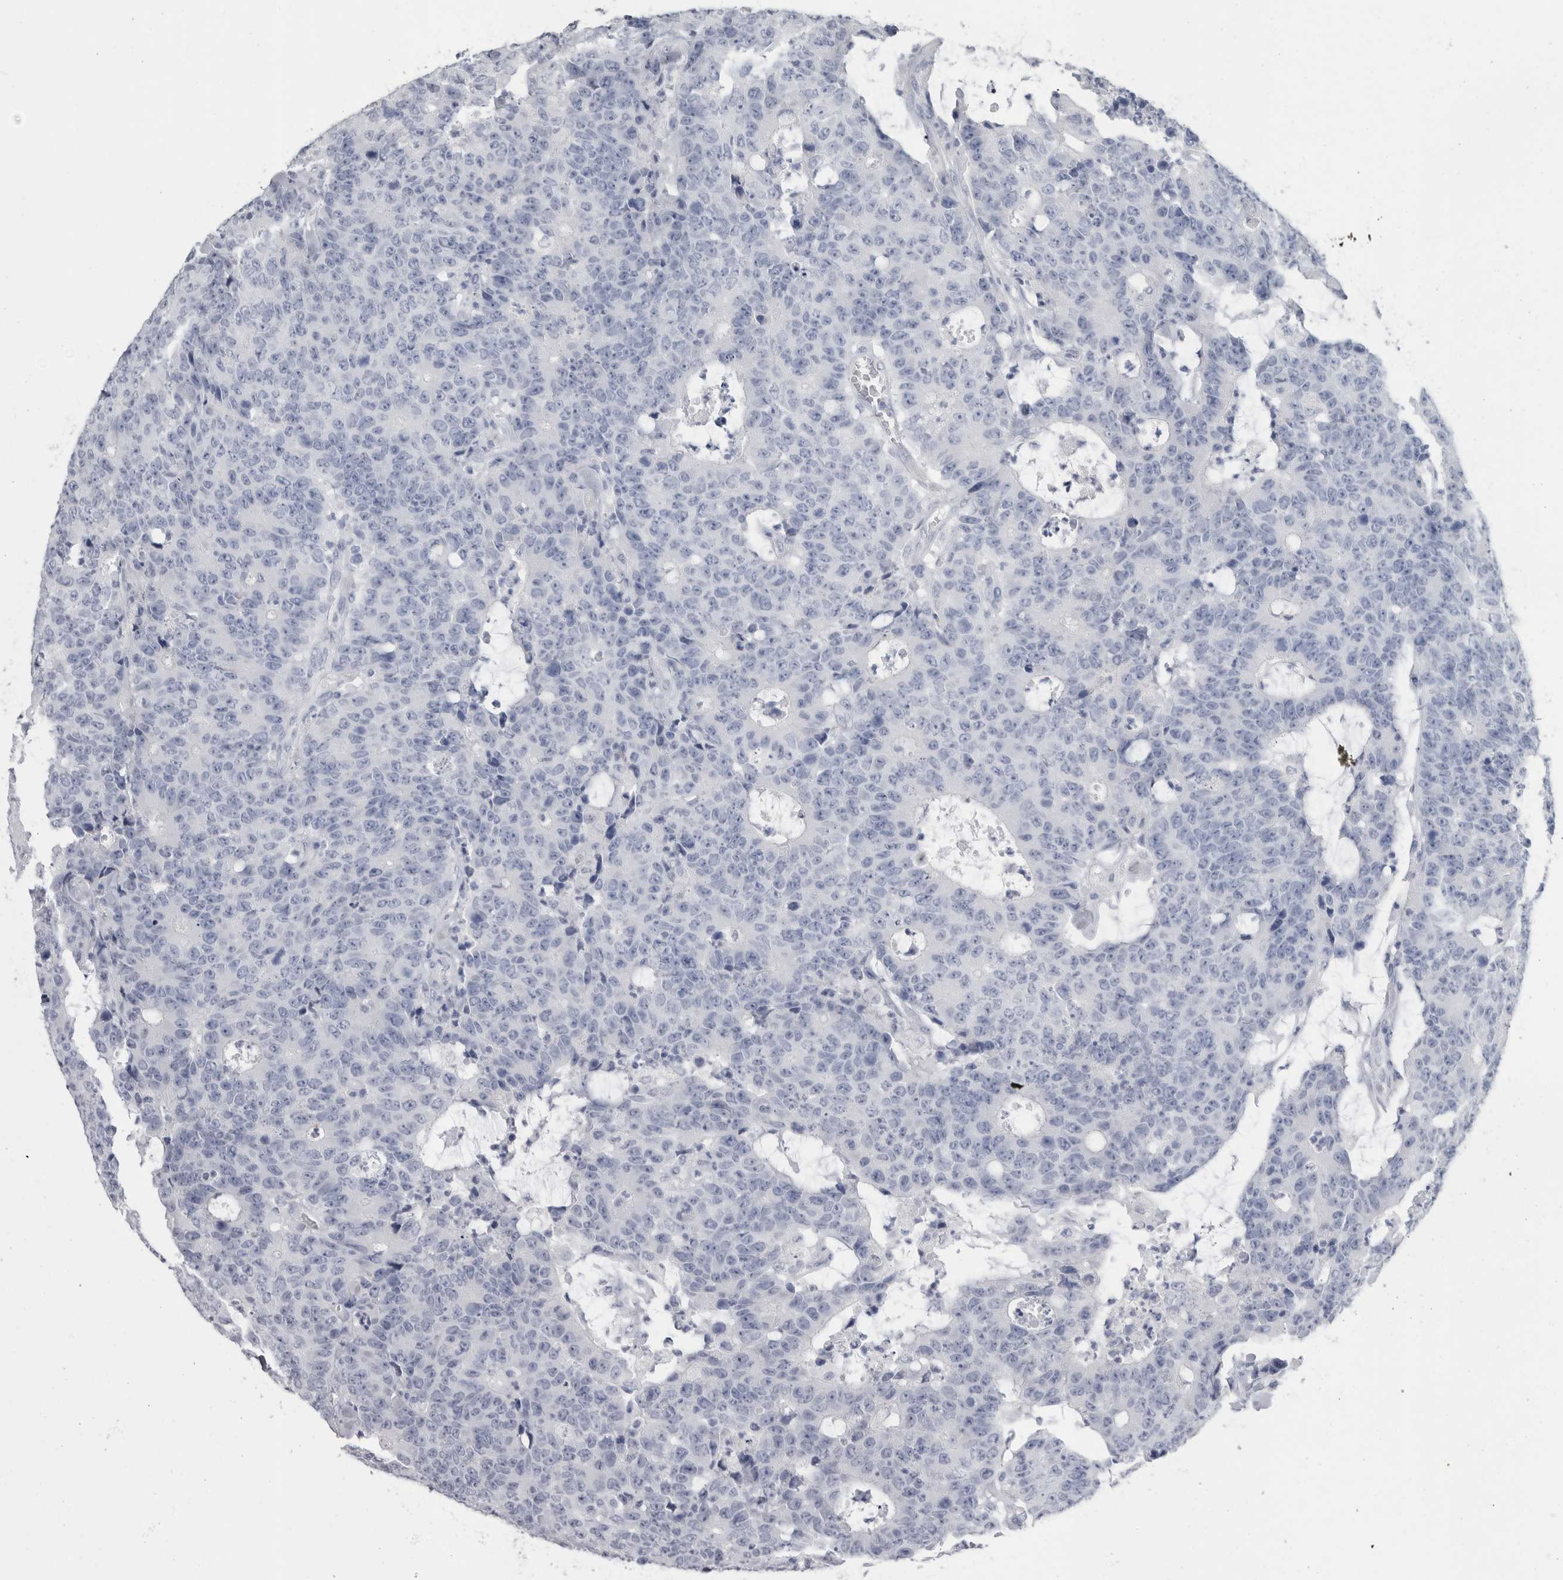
{"staining": {"intensity": "negative", "quantity": "none", "location": "none"}, "tissue": "colorectal cancer", "cell_type": "Tumor cells", "image_type": "cancer", "snomed": [{"axis": "morphology", "description": "Adenocarcinoma, NOS"}, {"axis": "topography", "description": "Colon"}], "caption": "Tumor cells show no significant staining in colorectal cancer (adenocarcinoma).", "gene": "PTH", "patient": {"sex": "female", "age": 86}}